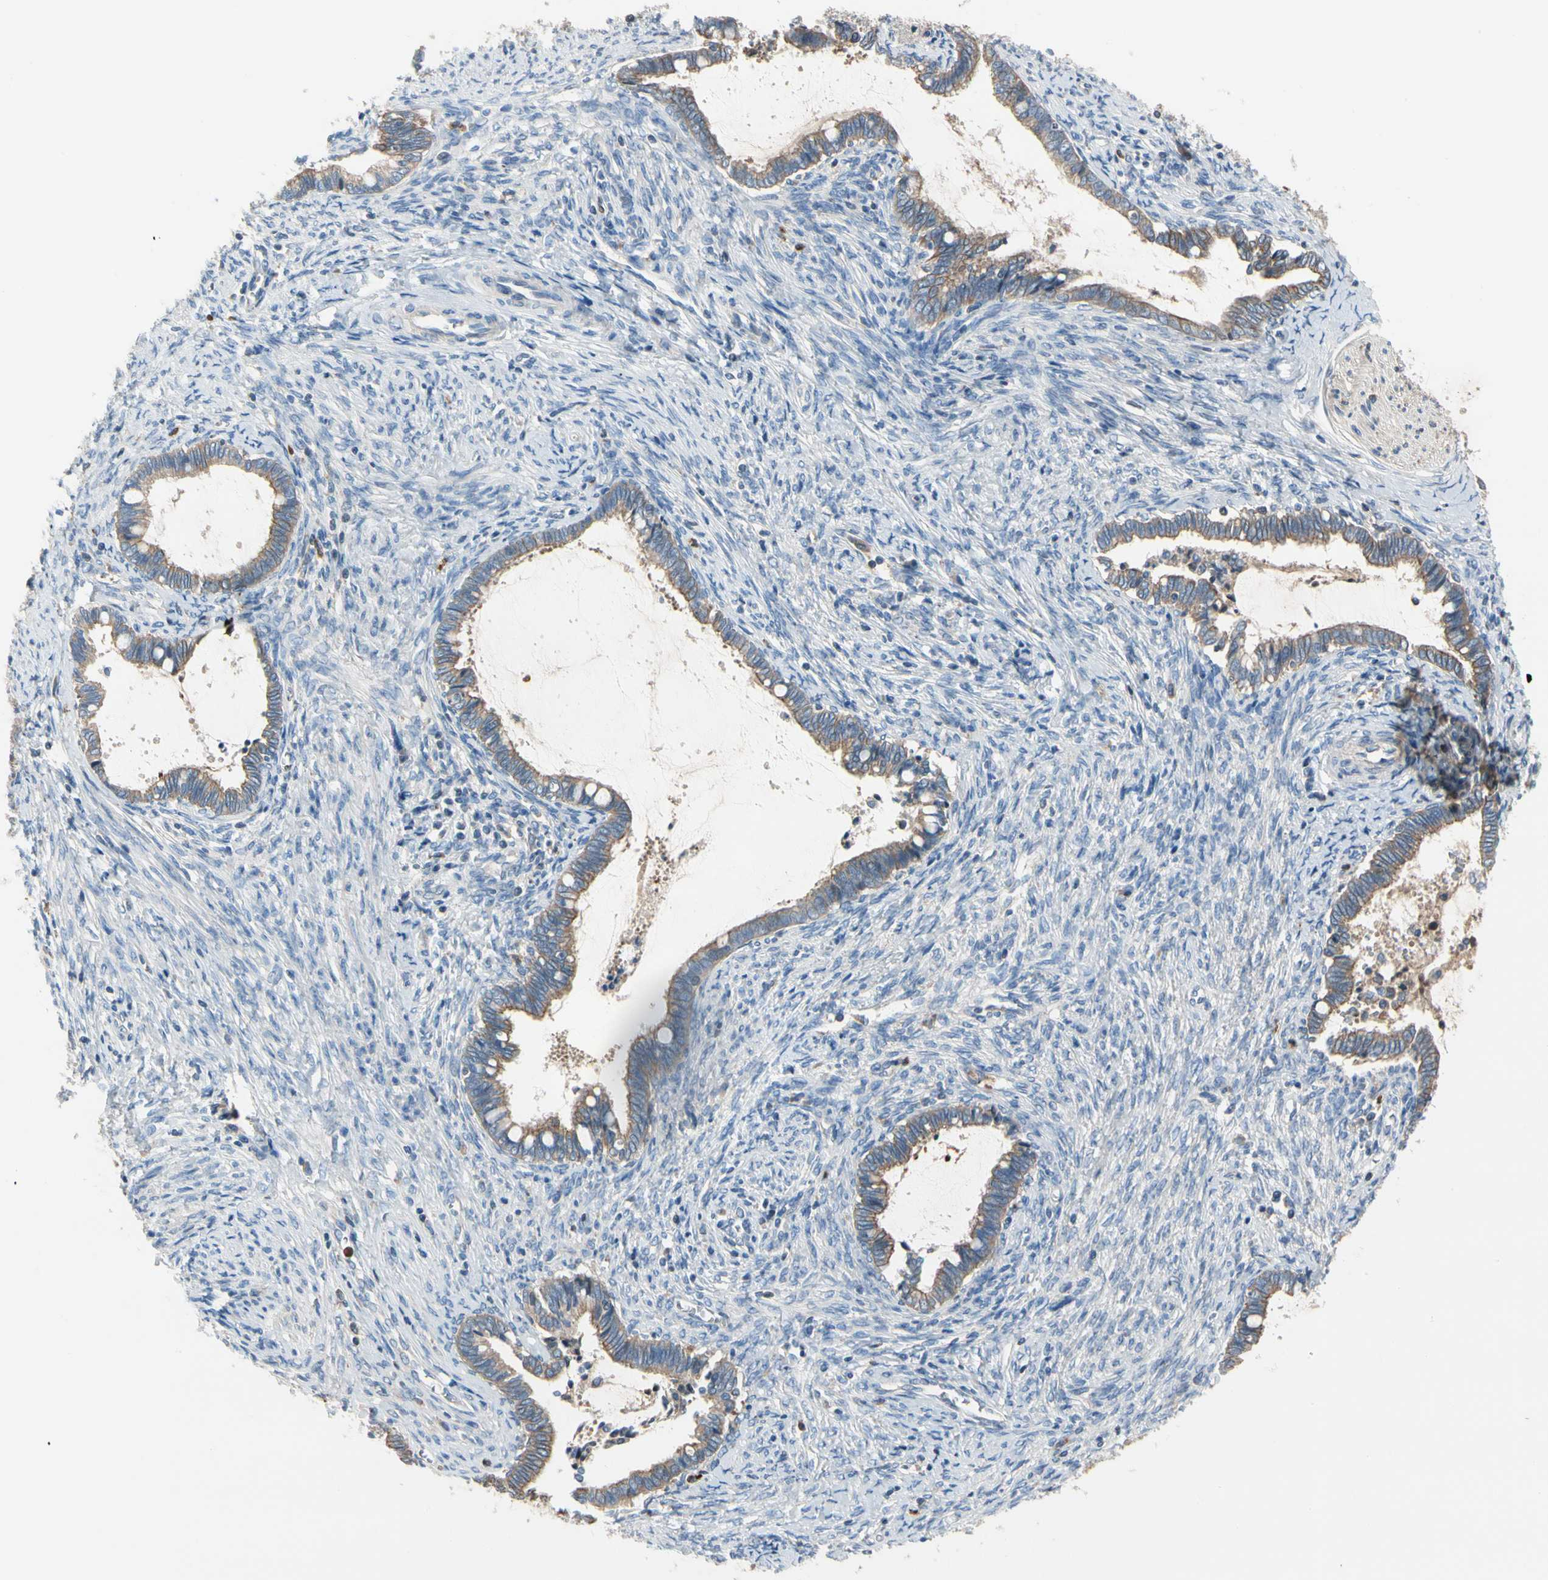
{"staining": {"intensity": "weak", "quantity": ">75%", "location": "cytoplasmic/membranous"}, "tissue": "cervical cancer", "cell_type": "Tumor cells", "image_type": "cancer", "snomed": [{"axis": "morphology", "description": "Adenocarcinoma, NOS"}, {"axis": "topography", "description": "Cervix"}], "caption": "Tumor cells show weak cytoplasmic/membranous expression in approximately >75% of cells in cervical adenocarcinoma. (Stains: DAB in brown, nuclei in blue, Microscopy: brightfield microscopy at high magnification).", "gene": "HJURP", "patient": {"sex": "female", "age": 44}}